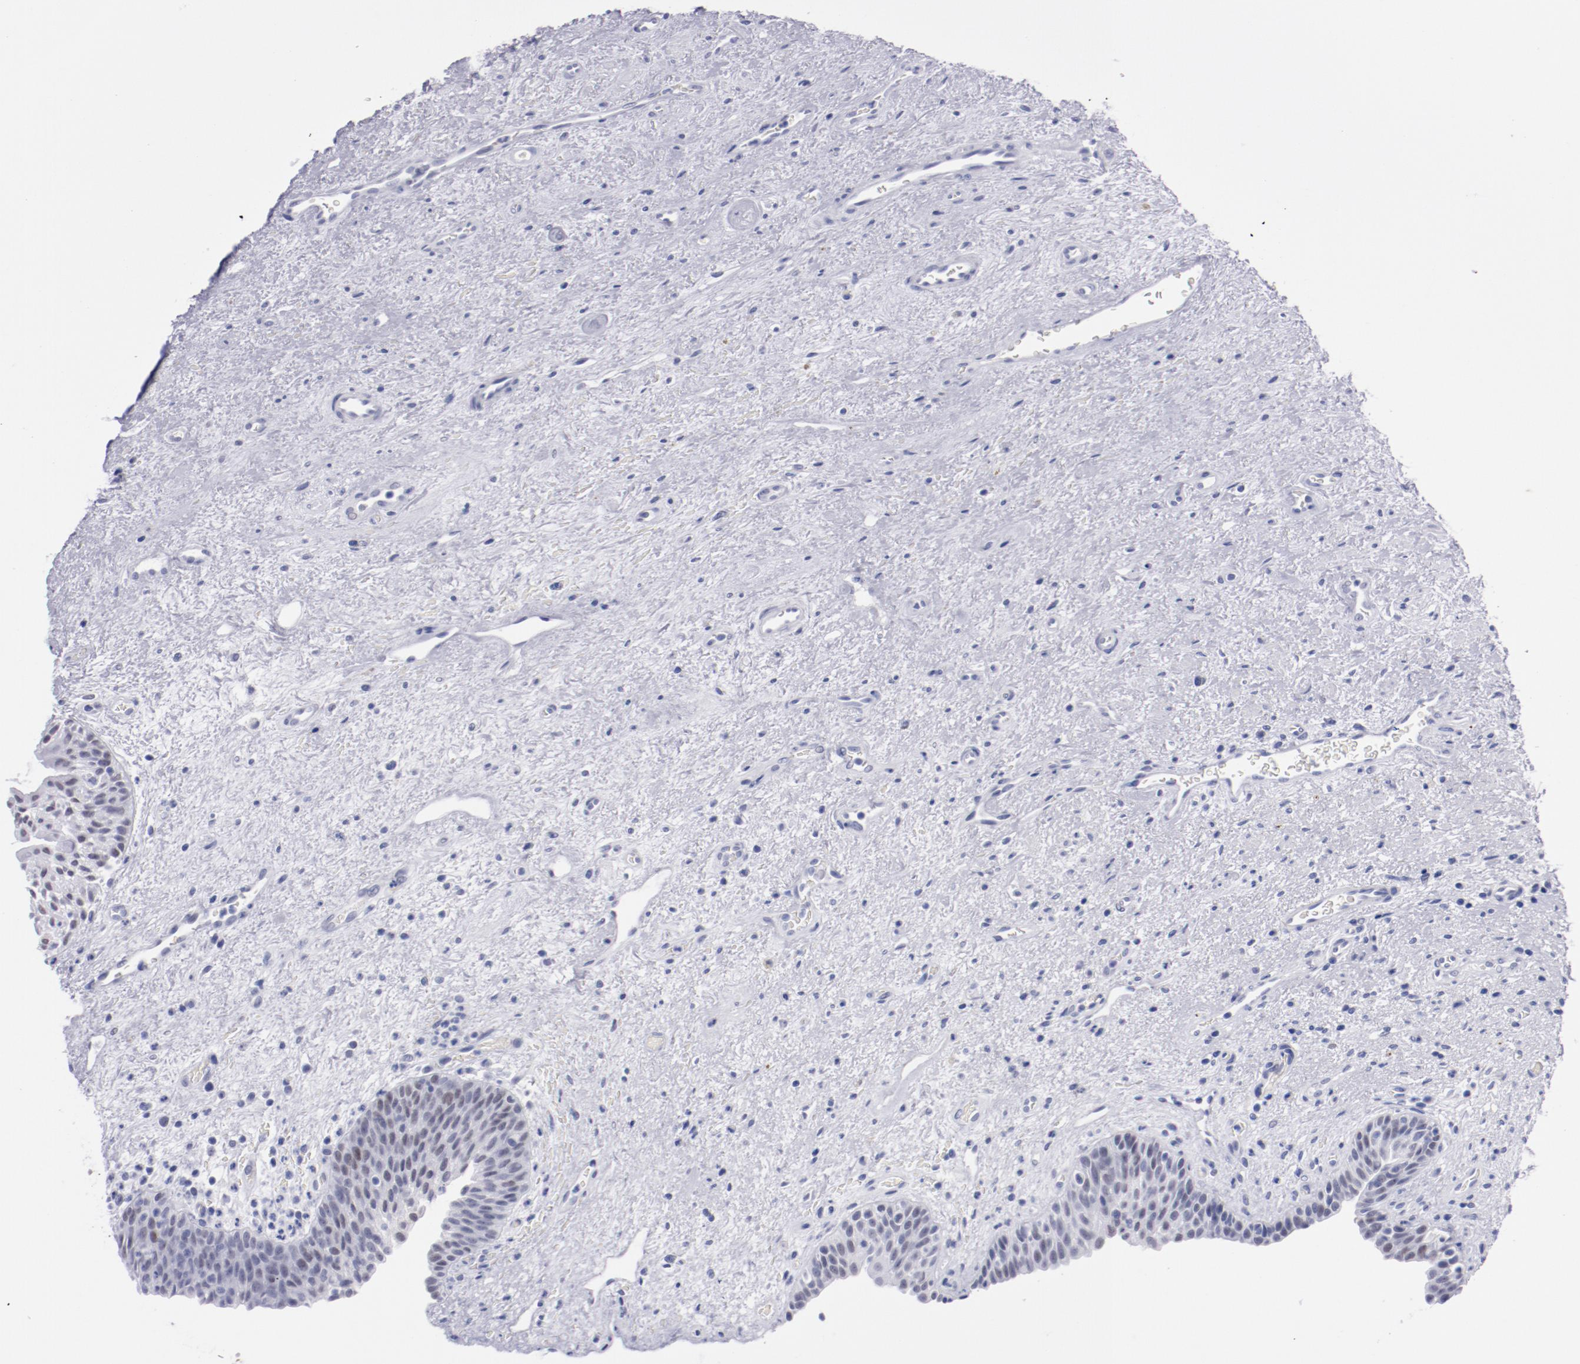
{"staining": {"intensity": "weak", "quantity": "<25%", "location": "nuclear"}, "tissue": "urinary bladder", "cell_type": "Urothelial cells", "image_type": "normal", "snomed": [{"axis": "morphology", "description": "Normal tissue, NOS"}, {"axis": "topography", "description": "Urinary bladder"}], "caption": "IHC of benign human urinary bladder displays no staining in urothelial cells. (Brightfield microscopy of DAB (3,3'-diaminobenzidine) IHC at high magnification).", "gene": "HNF1B", "patient": {"sex": "male", "age": 48}}